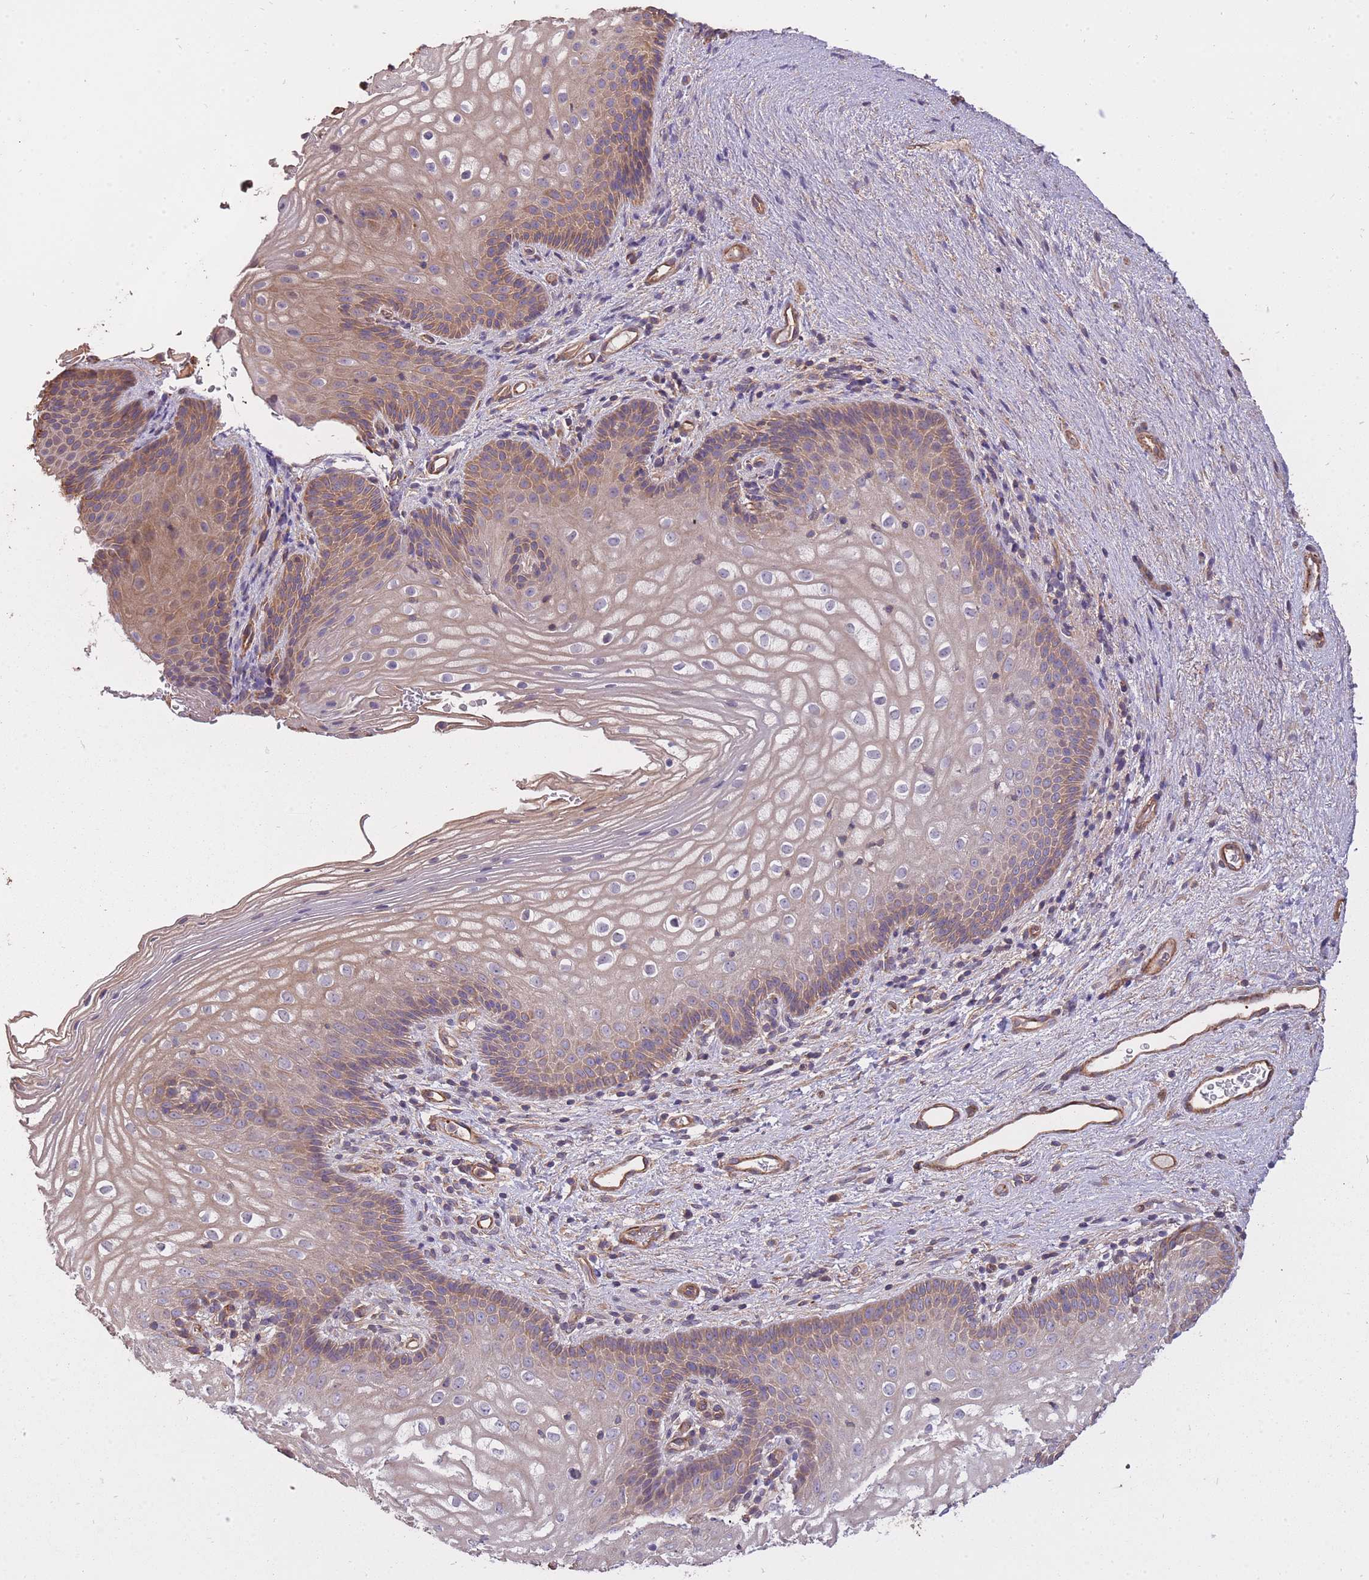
{"staining": {"intensity": "moderate", "quantity": "25%-75%", "location": "cytoplasmic/membranous"}, "tissue": "vagina", "cell_type": "Squamous epithelial cells", "image_type": "normal", "snomed": [{"axis": "morphology", "description": "Normal tissue, NOS"}, {"axis": "topography", "description": "Vagina"}], "caption": "Immunohistochemical staining of unremarkable vagina shows moderate cytoplasmic/membranous protein positivity in approximately 25%-75% of squamous epithelial cells. The staining was performed using DAB, with brown indicating positive protein expression. Nuclei are stained blue with hematoxylin.", "gene": "ARMH3", "patient": {"sex": "female", "age": 47}}